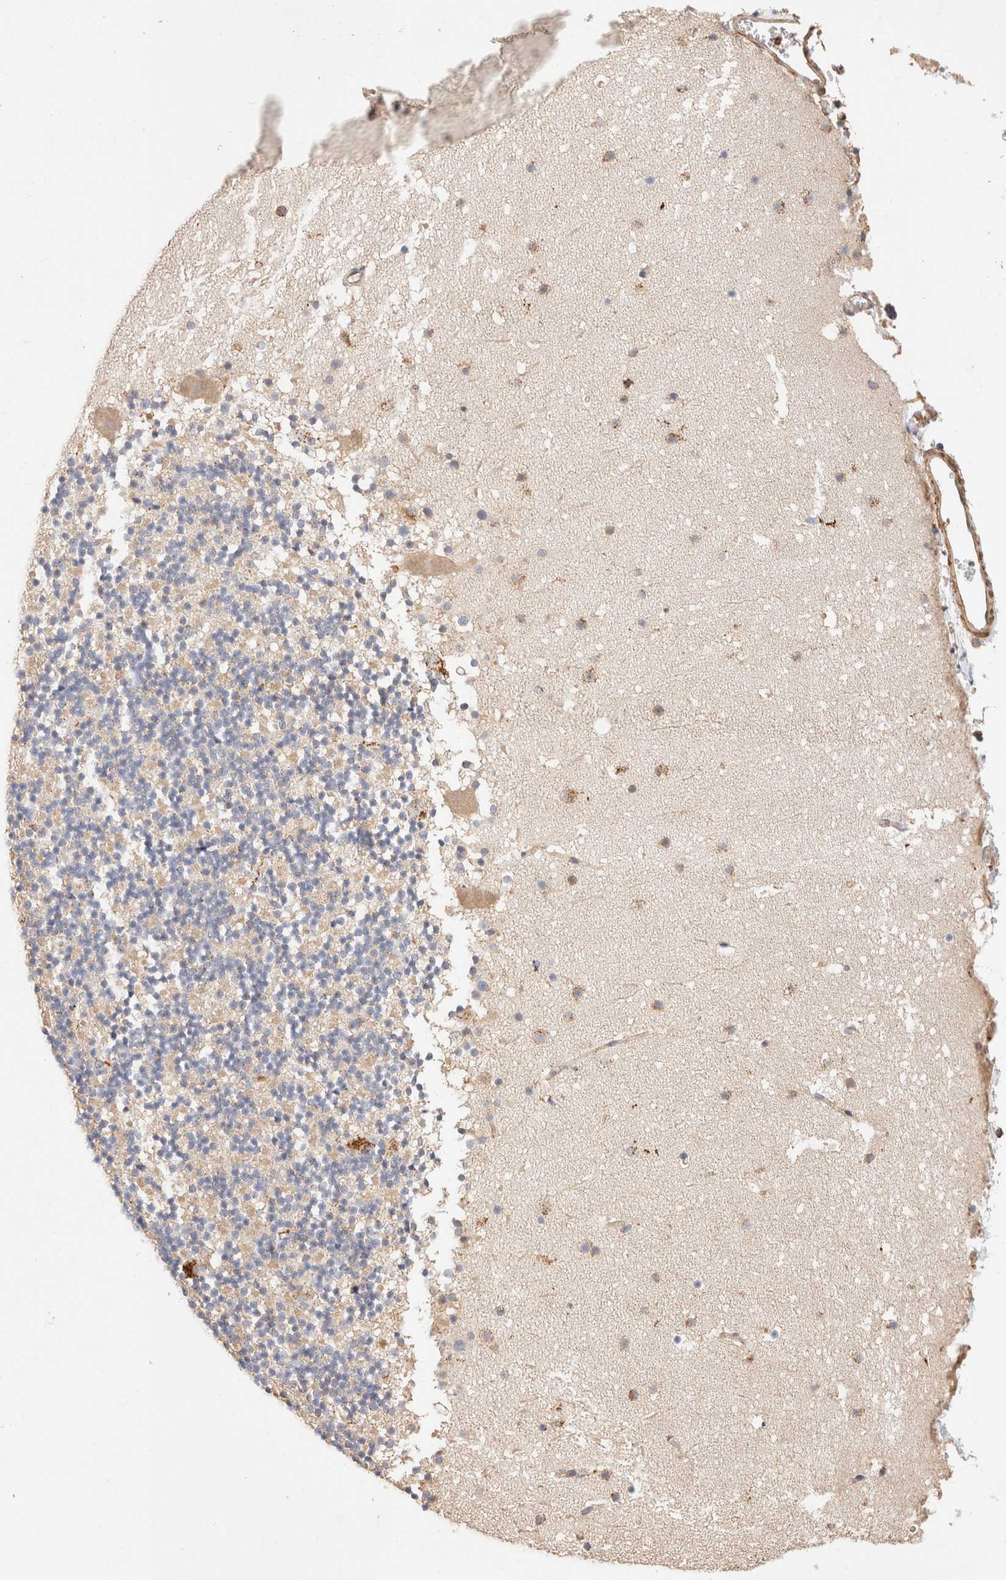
{"staining": {"intensity": "weak", "quantity": "25%-75%", "location": "cytoplasmic/membranous"}, "tissue": "cerebellum", "cell_type": "Cells in granular layer", "image_type": "normal", "snomed": [{"axis": "morphology", "description": "Normal tissue, NOS"}, {"axis": "topography", "description": "Cerebellum"}], "caption": "Cerebellum stained with a protein marker reveals weak staining in cells in granular layer.", "gene": "RABEPK", "patient": {"sex": "male", "age": 57}}